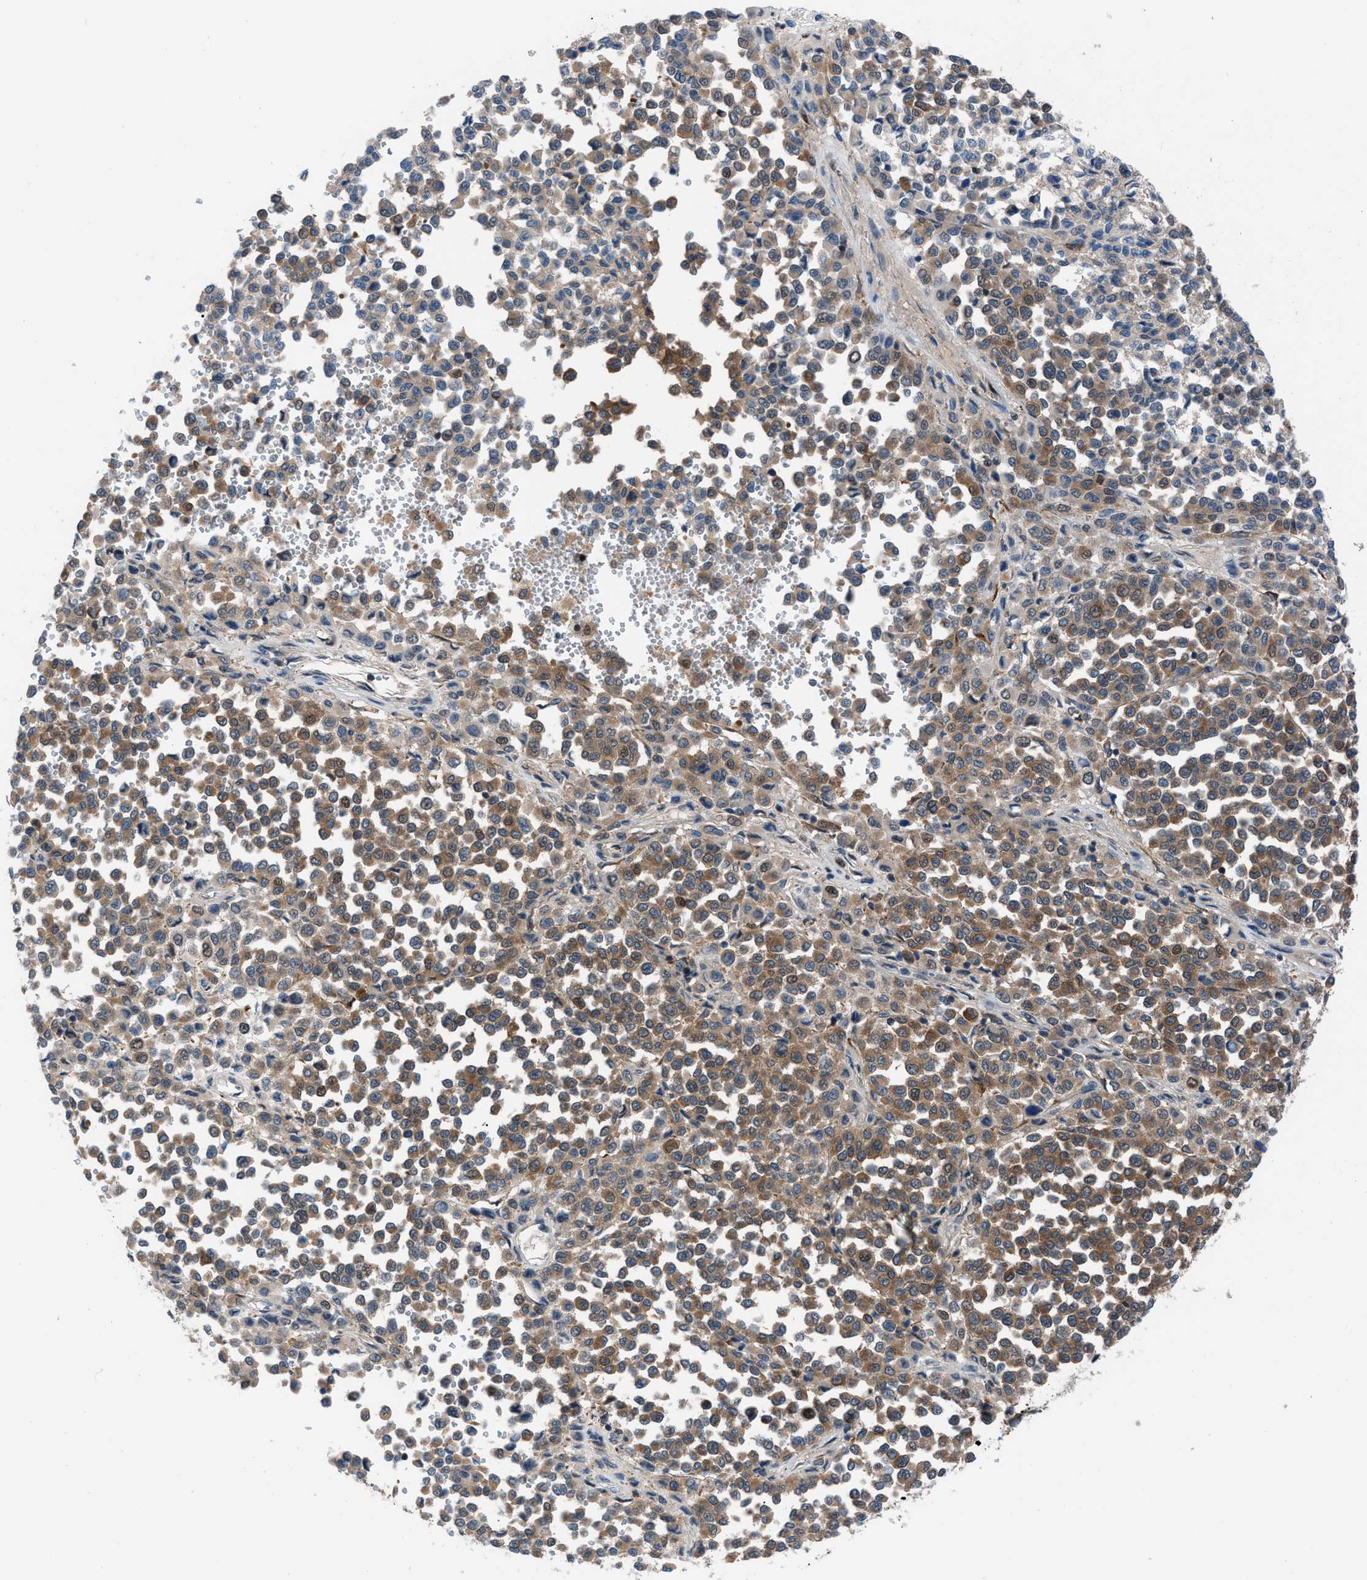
{"staining": {"intensity": "moderate", "quantity": ">75%", "location": "cytoplasmic/membranous,nuclear"}, "tissue": "melanoma", "cell_type": "Tumor cells", "image_type": "cancer", "snomed": [{"axis": "morphology", "description": "Malignant melanoma, Metastatic site"}, {"axis": "topography", "description": "Pancreas"}], "caption": "Human malignant melanoma (metastatic site) stained with a brown dye shows moderate cytoplasmic/membranous and nuclear positive positivity in about >75% of tumor cells.", "gene": "TMEM45B", "patient": {"sex": "female", "age": 30}}